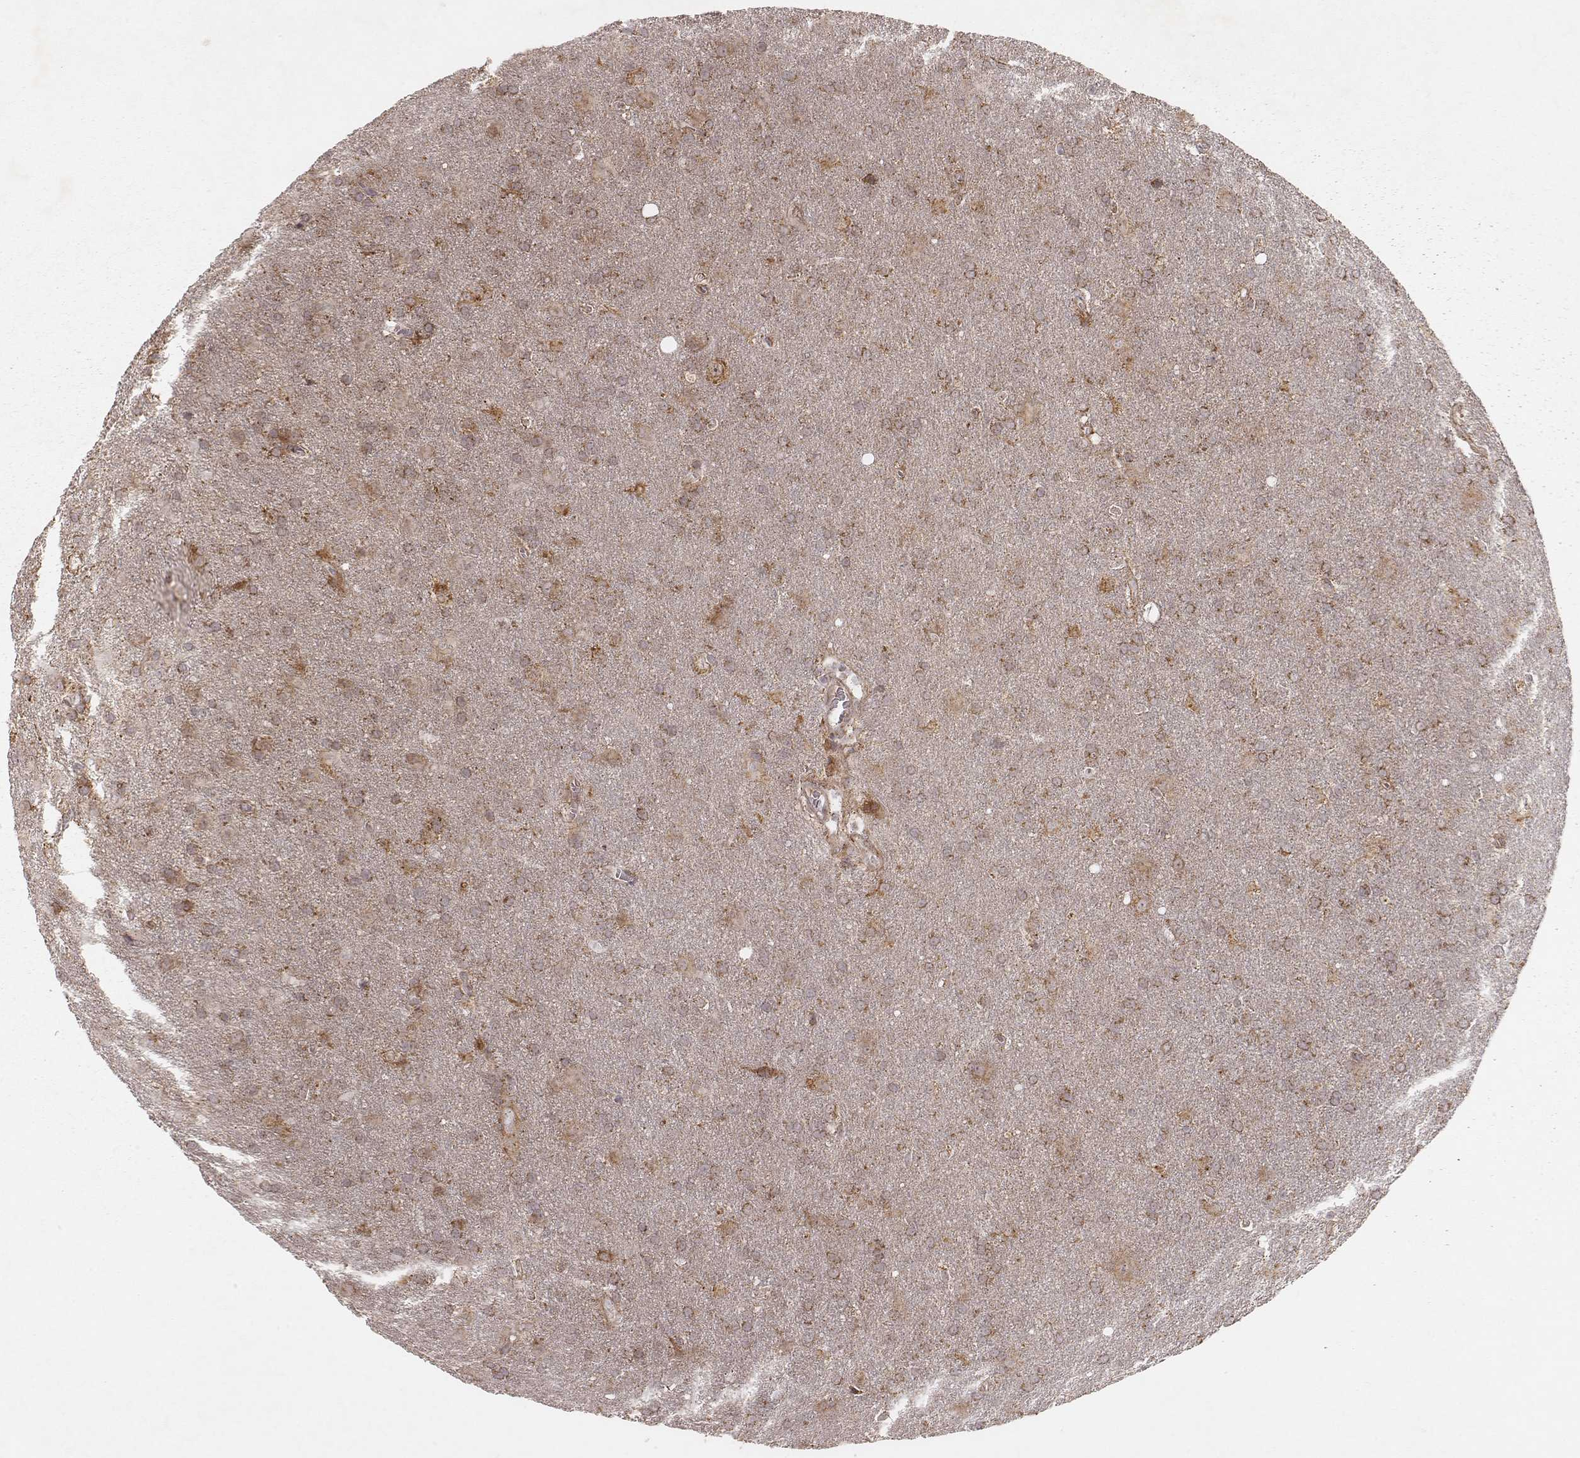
{"staining": {"intensity": "weak", "quantity": ">75%", "location": "cytoplasmic/membranous"}, "tissue": "glioma", "cell_type": "Tumor cells", "image_type": "cancer", "snomed": [{"axis": "morphology", "description": "Glioma, malignant, Low grade"}, {"axis": "topography", "description": "Brain"}], "caption": "A low amount of weak cytoplasmic/membranous positivity is present in about >75% of tumor cells in malignant low-grade glioma tissue. Using DAB (brown) and hematoxylin (blue) stains, captured at high magnification using brightfield microscopy.", "gene": "NDUFA7", "patient": {"sex": "male", "age": 58}}